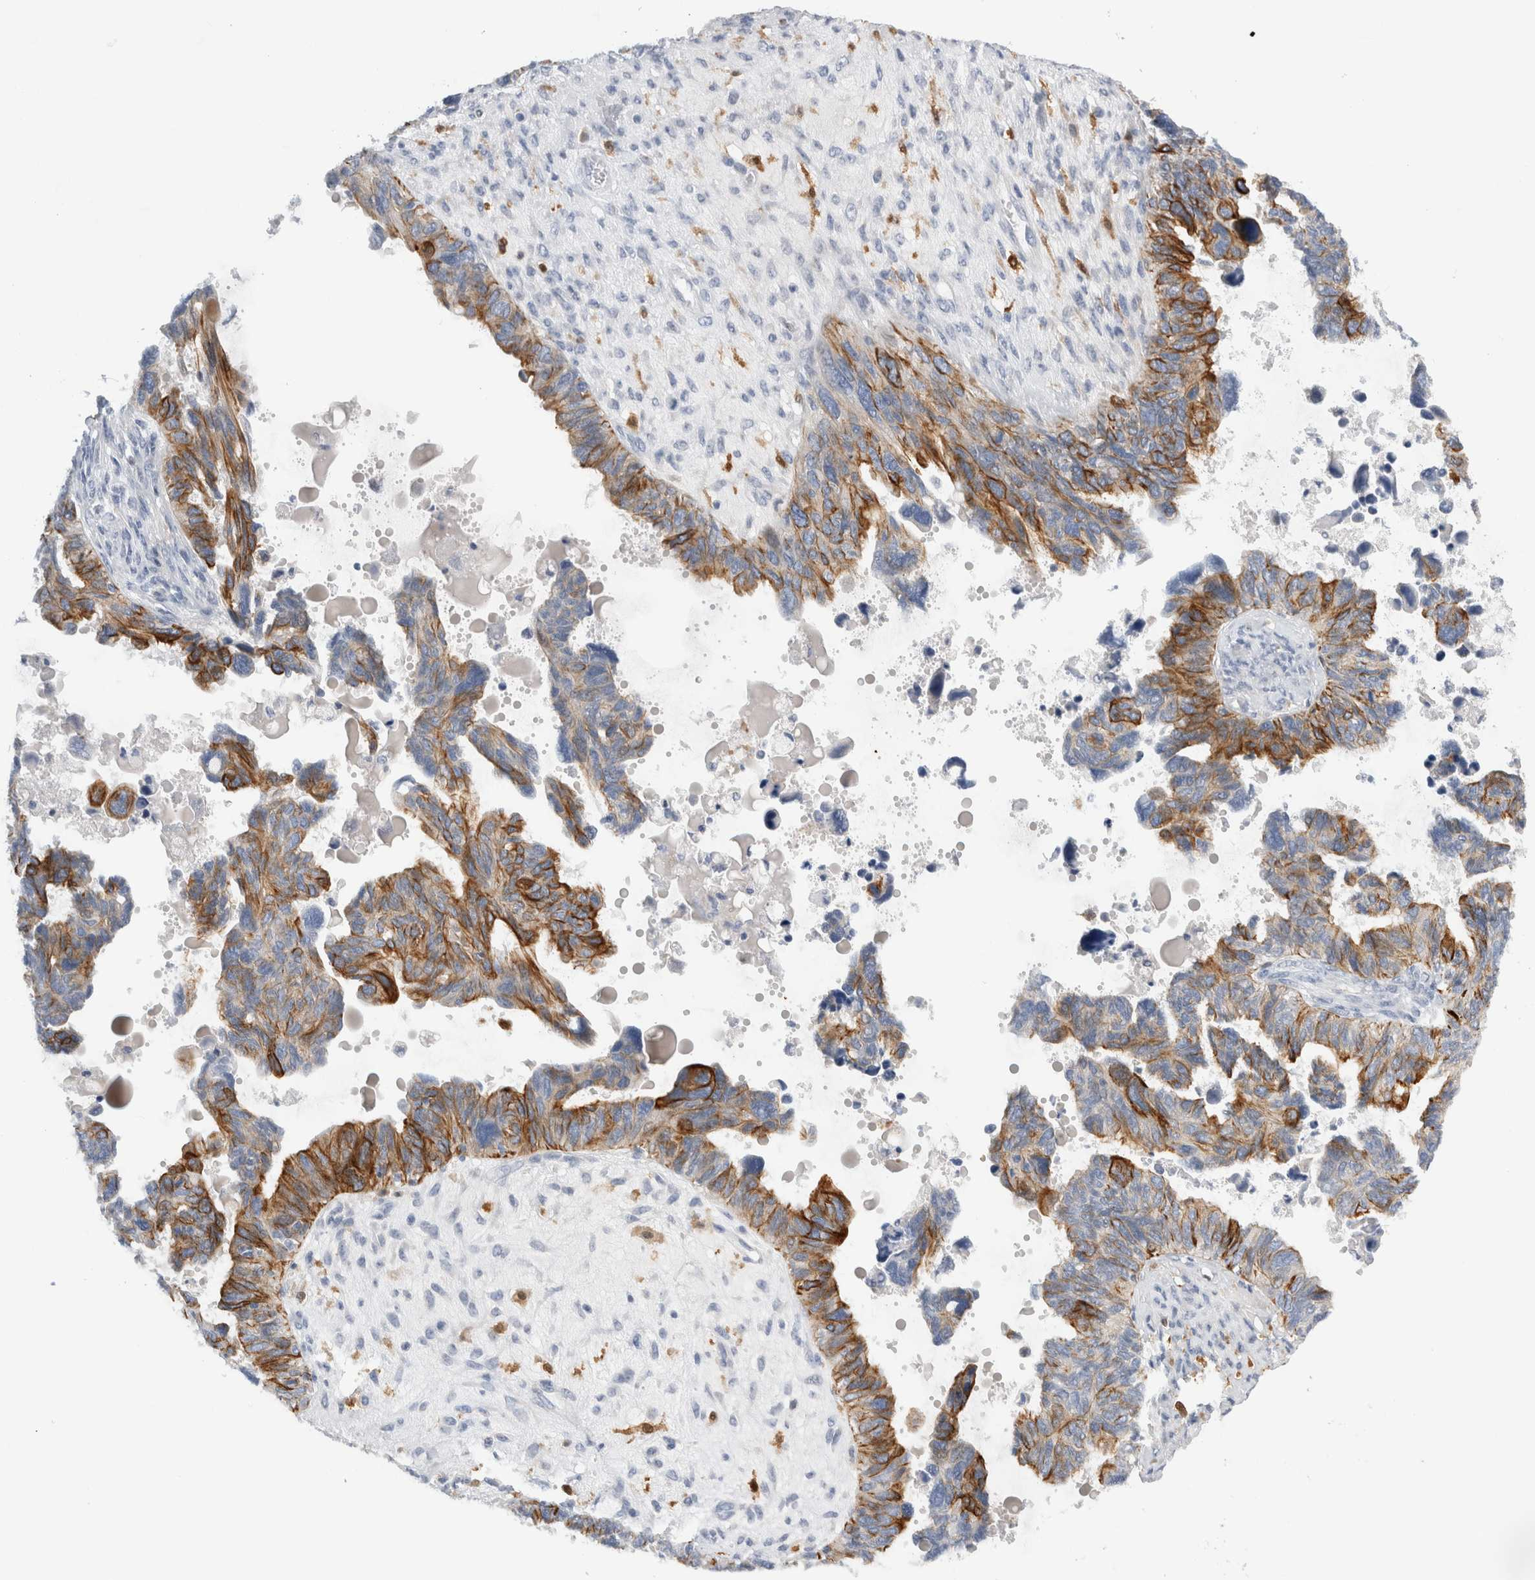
{"staining": {"intensity": "strong", "quantity": ">75%", "location": "cytoplasmic/membranous"}, "tissue": "ovarian cancer", "cell_type": "Tumor cells", "image_type": "cancer", "snomed": [{"axis": "morphology", "description": "Cystadenocarcinoma, serous, NOS"}, {"axis": "topography", "description": "Ovary"}], "caption": "Immunohistochemistry (DAB) staining of ovarian cancer (serous cystadenocarcinoma) demonstrates strong cytoplasmic/membranous protein expression in approximately >75% of tumor cells.", "gene": "SLC20A2", "patient": {"sex": "female", "age": 79}}